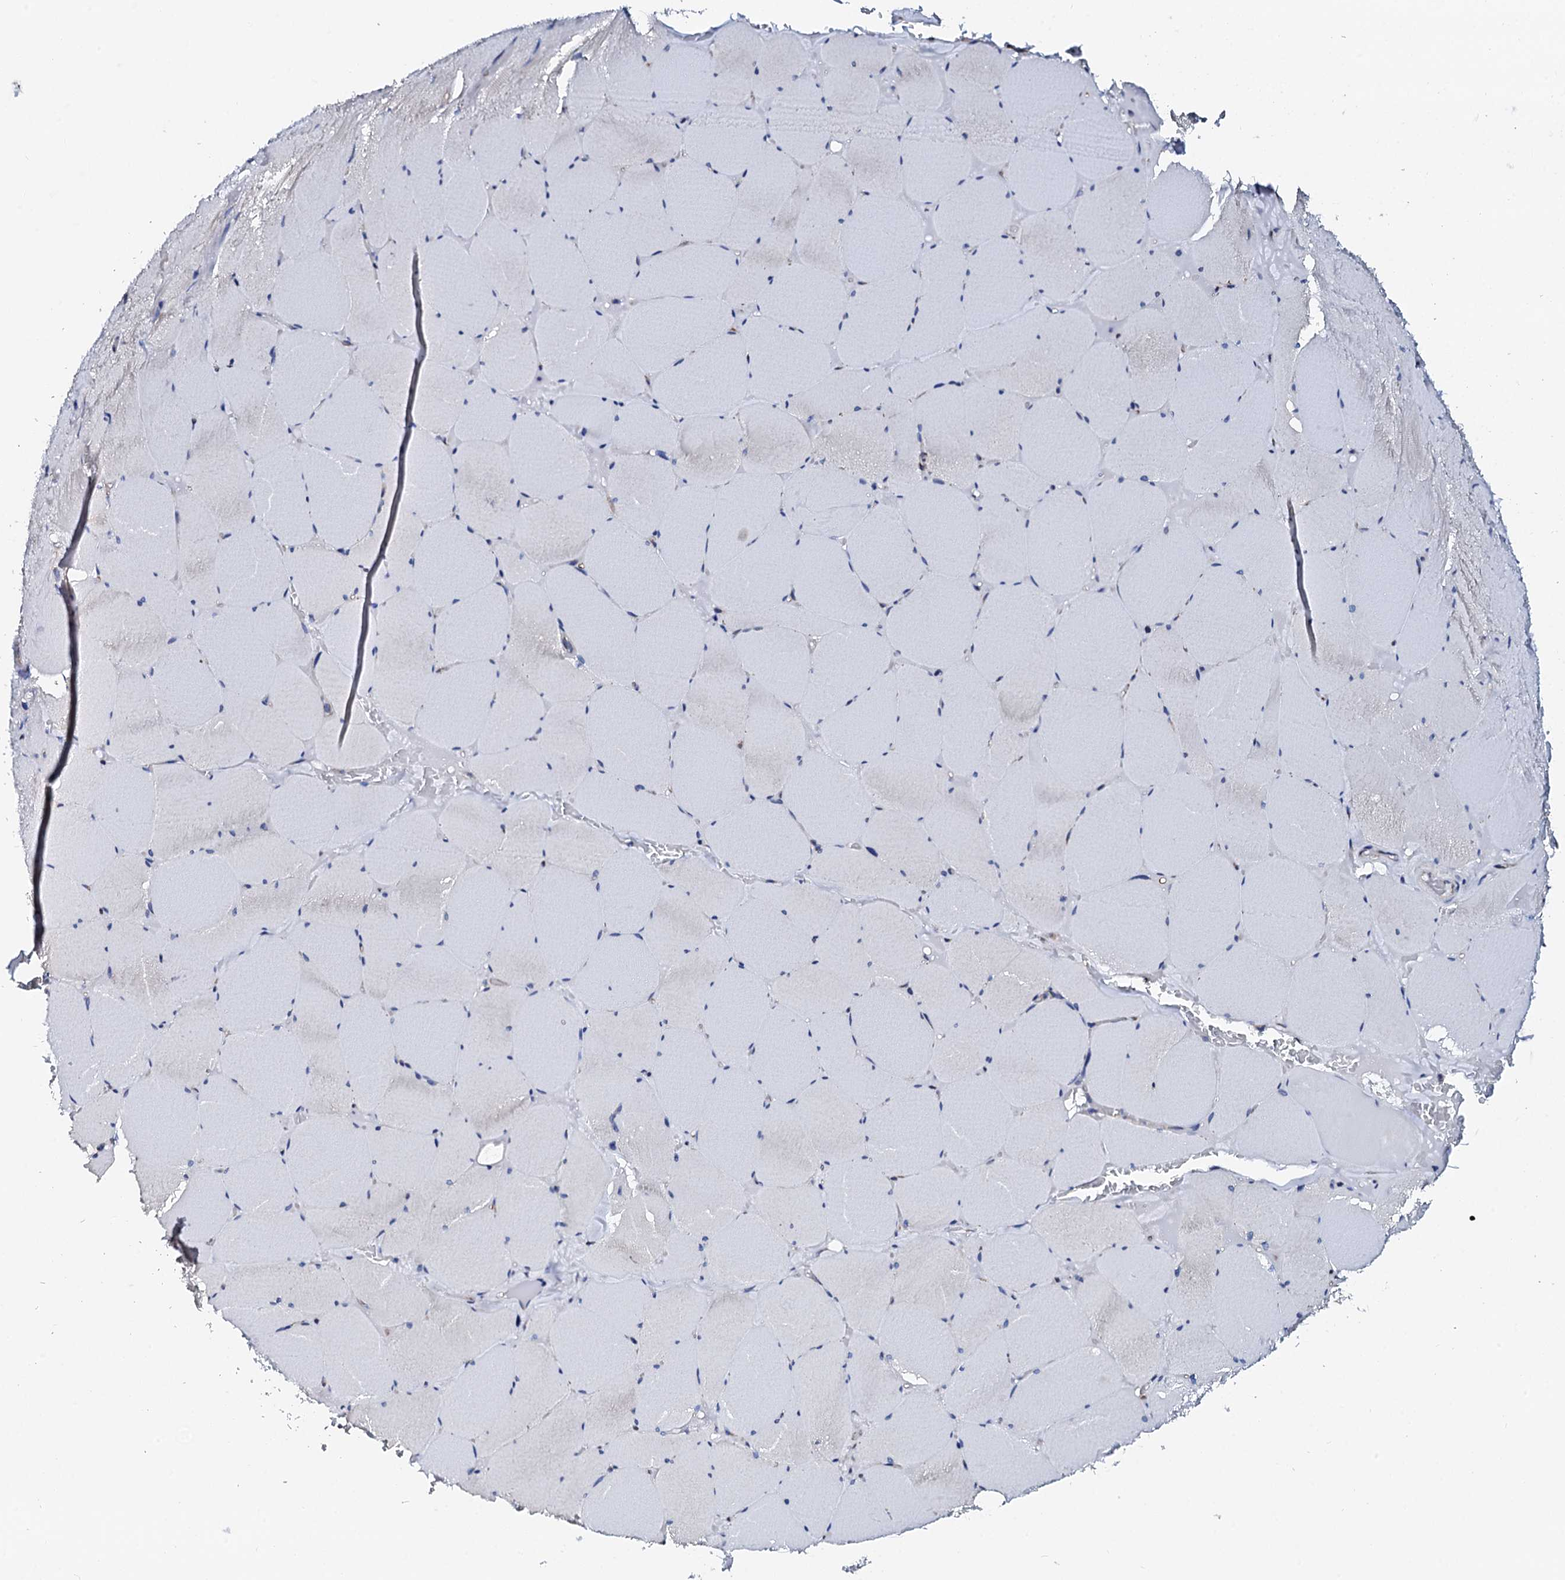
{"staining": {"intensity": "negative", "quantity": "none", "location": "none"}, "tissue": "skeletal muscle", "cell_type": "Myocytes", "image_type": "normal", "snomed": [{"axis": "morphology", "description": "Normal tissue, NOS"}, {"axis": "topography", "description": "Skeletal muscle"}, {"axis": "topography", "description": "Head-Neck"}], "caption": "An immunohistochemistry image of unremarkable skeletal muscle is shown. There is no staining in myocytes of skeletal muscle.", "gene": "AKAP3", "patient": {"sex": "male", "age": 66}}